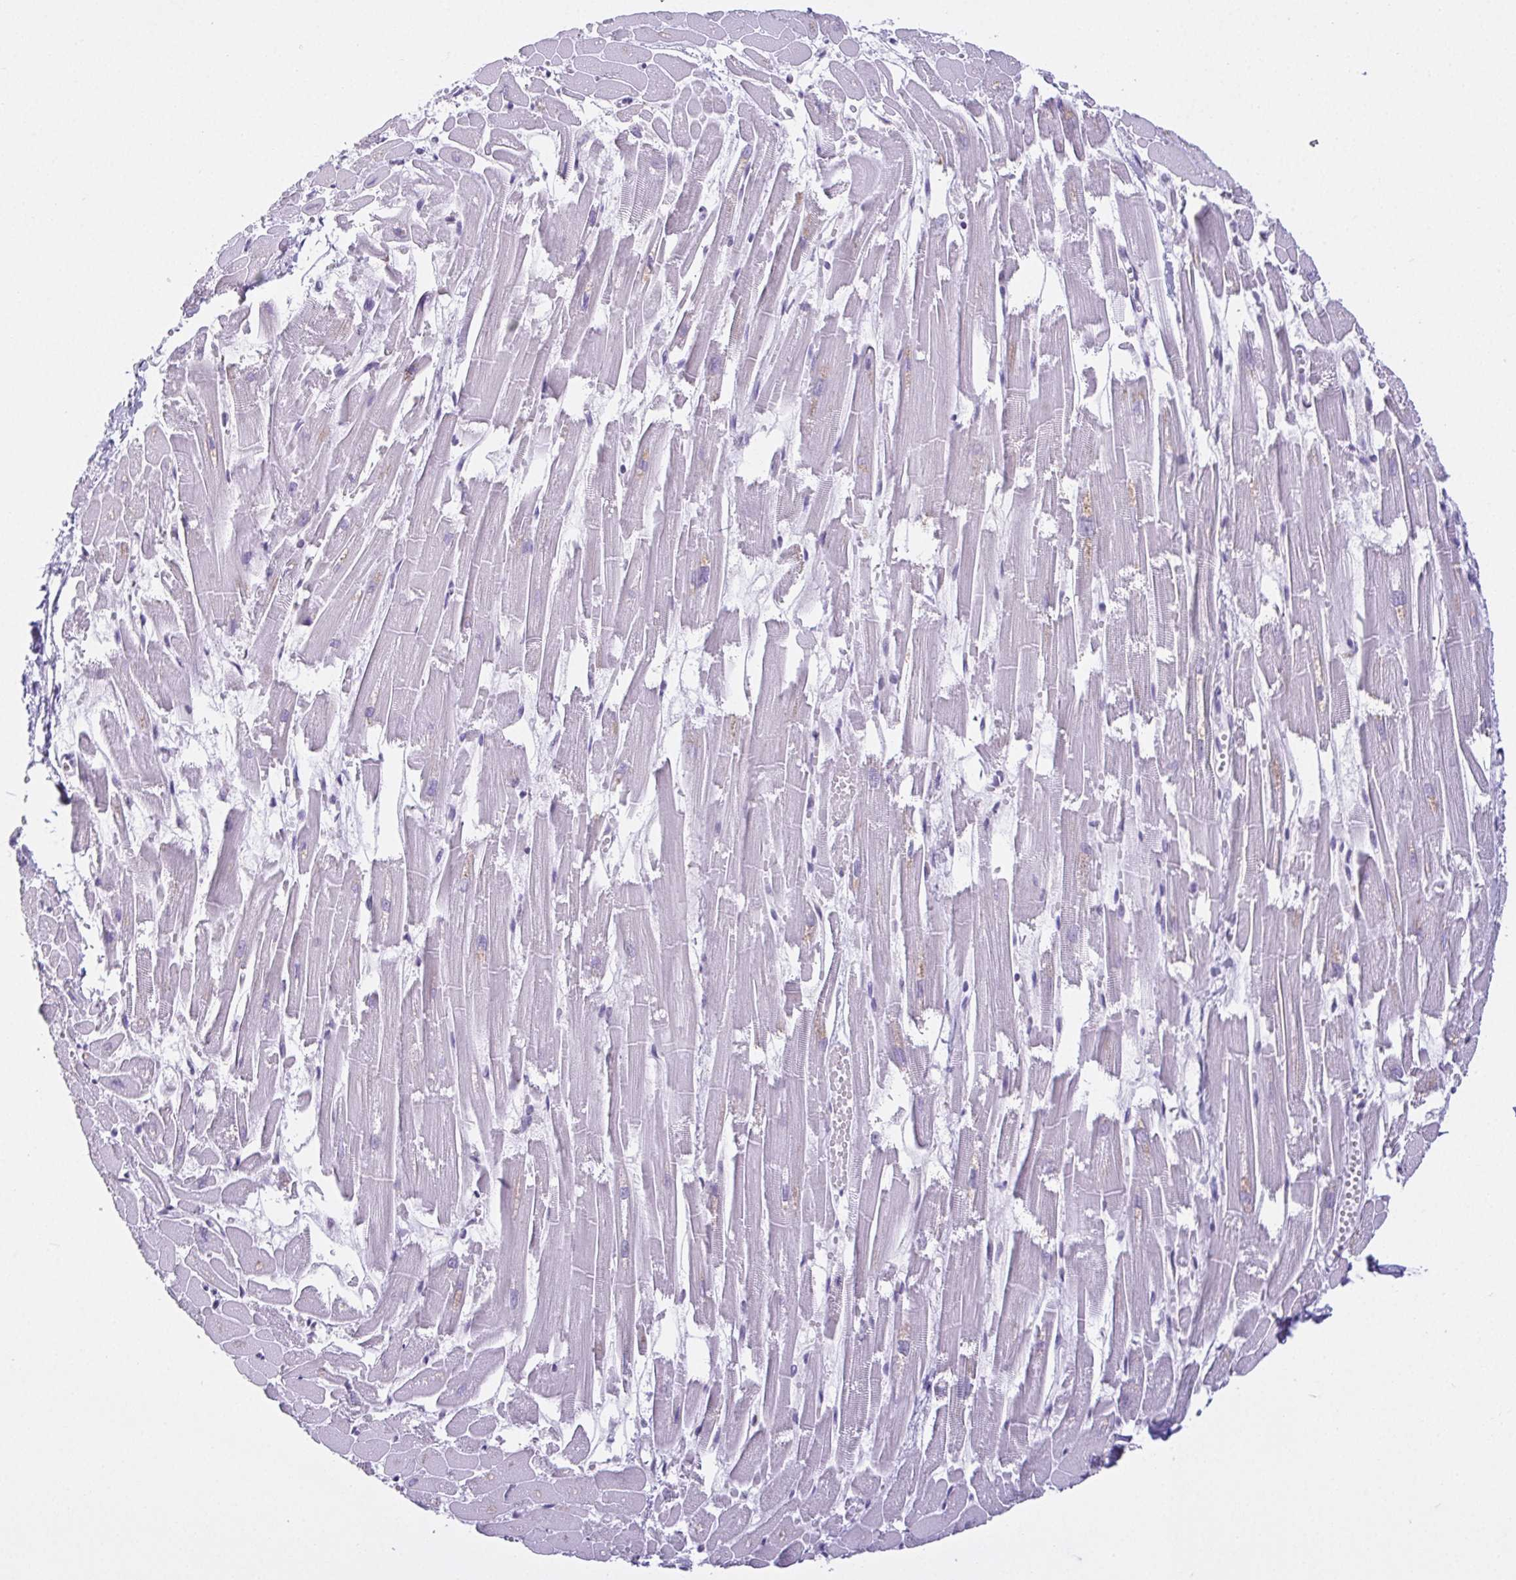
{"staining": {"intensity": "negative", "quantity": "none", "location": "none"}, "tissue": "heart muscle", "cell_type": "Cardiomyocytes", "image_type": "normal", "snomed": [{"axis": "morphology", "description": "Normal tissue, NOS"}, {"axis": "topography", "description": "Heart"}], "caption": "Immunohistochemistry (IHC) of unremarkable heart muscle shows no expression in cardiomyocytes.", "gene": "RBM3", "patient": {"sex": "female", "age": 52}}